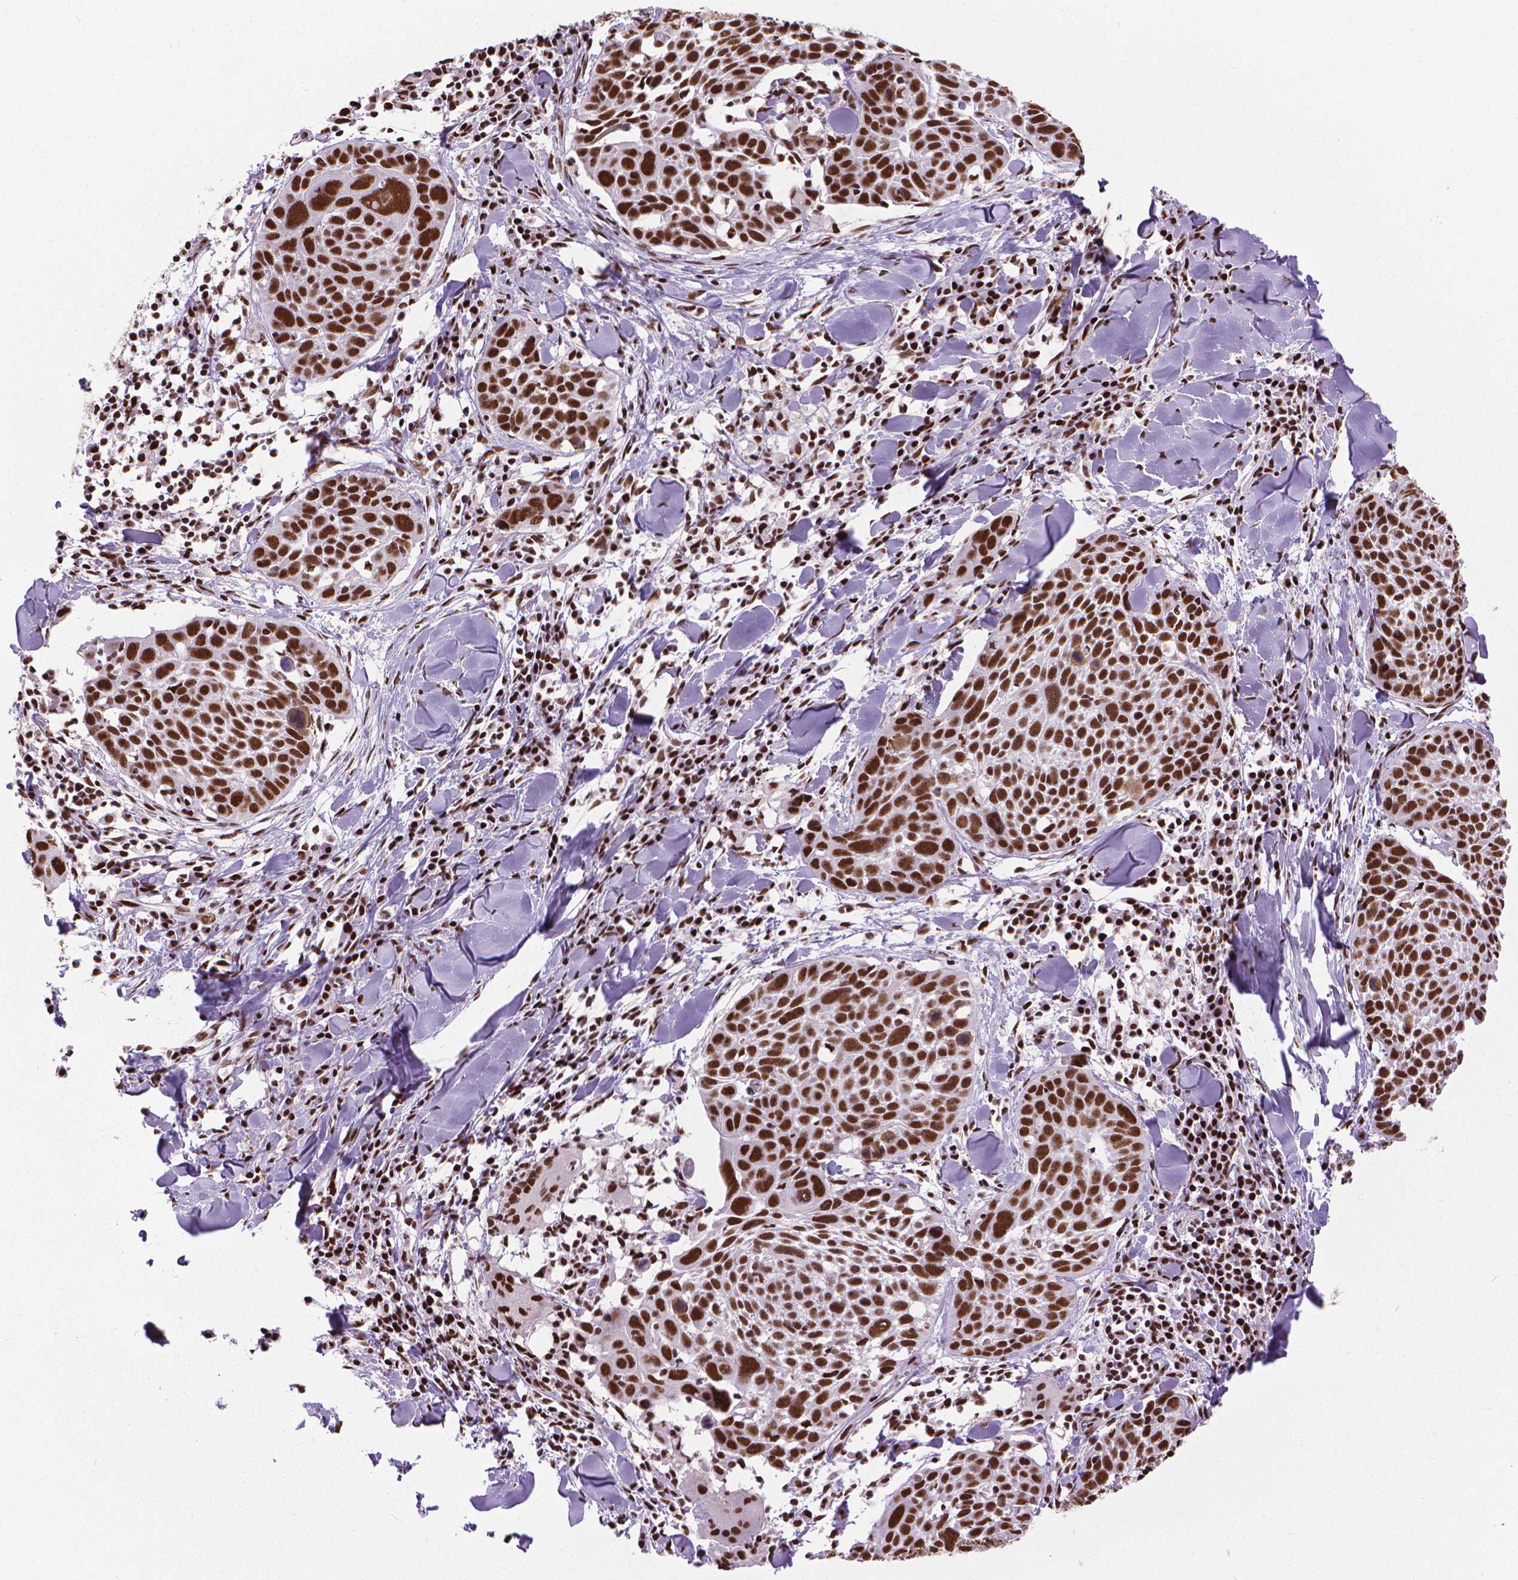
{"staining": {"intensity": "strong", "quantity": ">75%", "location": "nuclear"}, "tissue": "lung cancer", "cell_type": "Tumor cells", "image_type": "cancer", "snomed": [{"axis": "morphology", "description": "Squamous cell carcinoma, NOS"}, {"axis": "topography", "description": "Lung"}], "caption": "Immunohistochemical staining of lung cancer displays high levels of strong nuclear protein positivity in approximately >75% of tumor cells.", "gene": "AKAP8", "patient": {"sex": "male", "age": 57}}